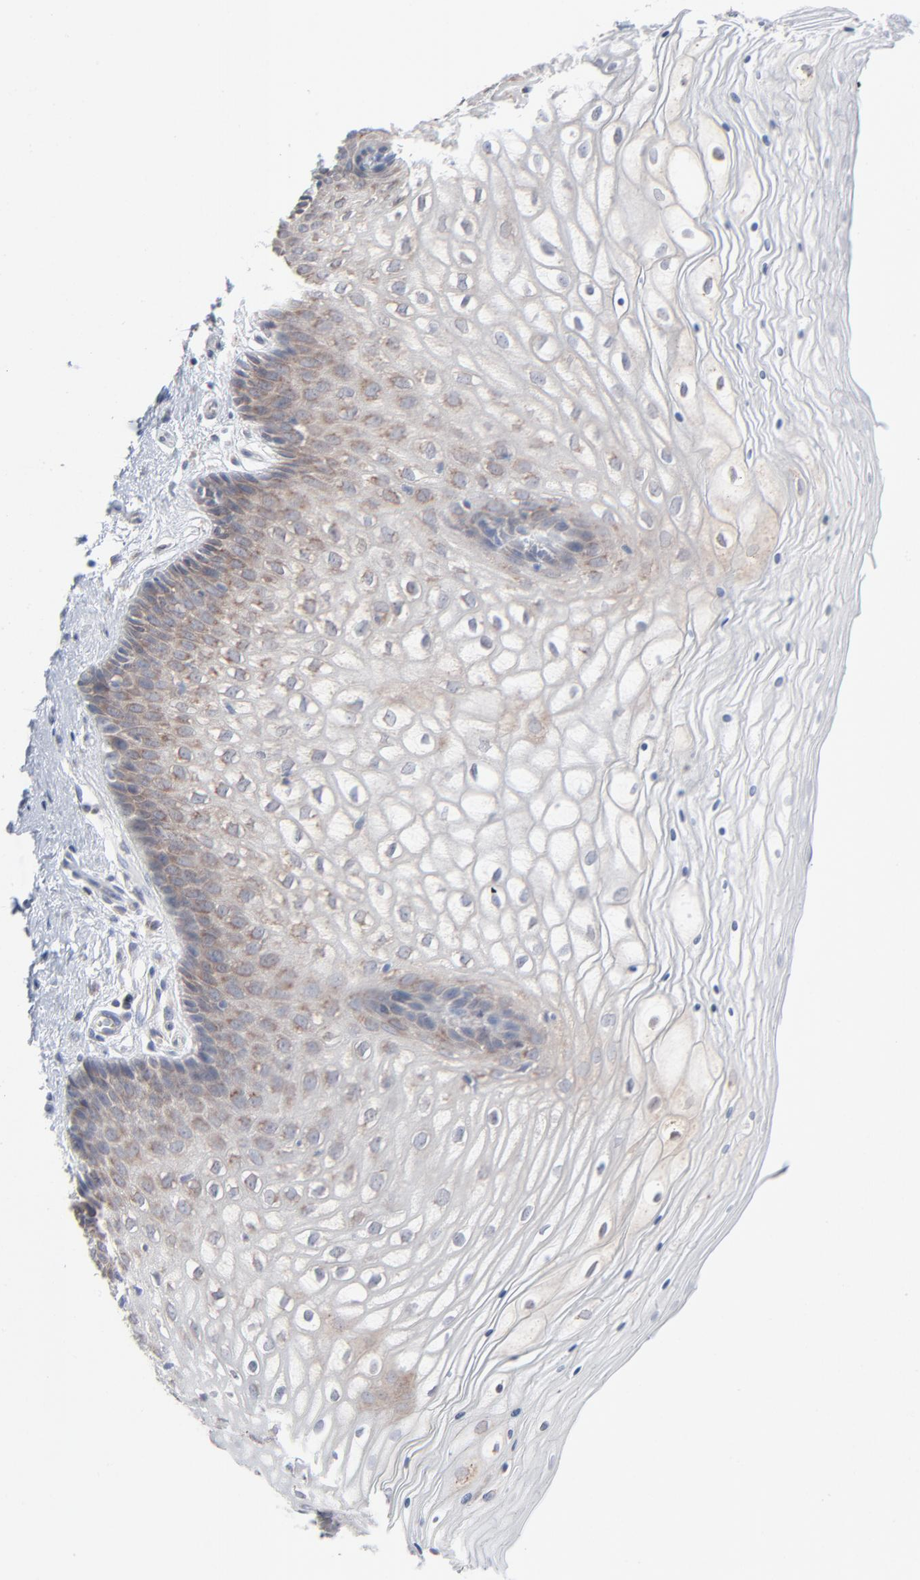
{"staining": {"intensity": "weak", "quantity": "<25%", "location": "cytoplasmic/membranous"}, "tissue": "vagina", "cell_type": "Squamous epithelial cells", "image_type": "normal", "snomed": [{"axis": "morphology", "description": "Normal tissue, NOS"}, {"axis": "topography", "description": "Vagina"}], "caption": "A high-resolution image shows immunohistochemistry staining of unremarkable vagina, which reveals no significant staining in squamous epithelial cells.", "gene": "KDSR", "patient": {"sex": "female", "age": 34}}